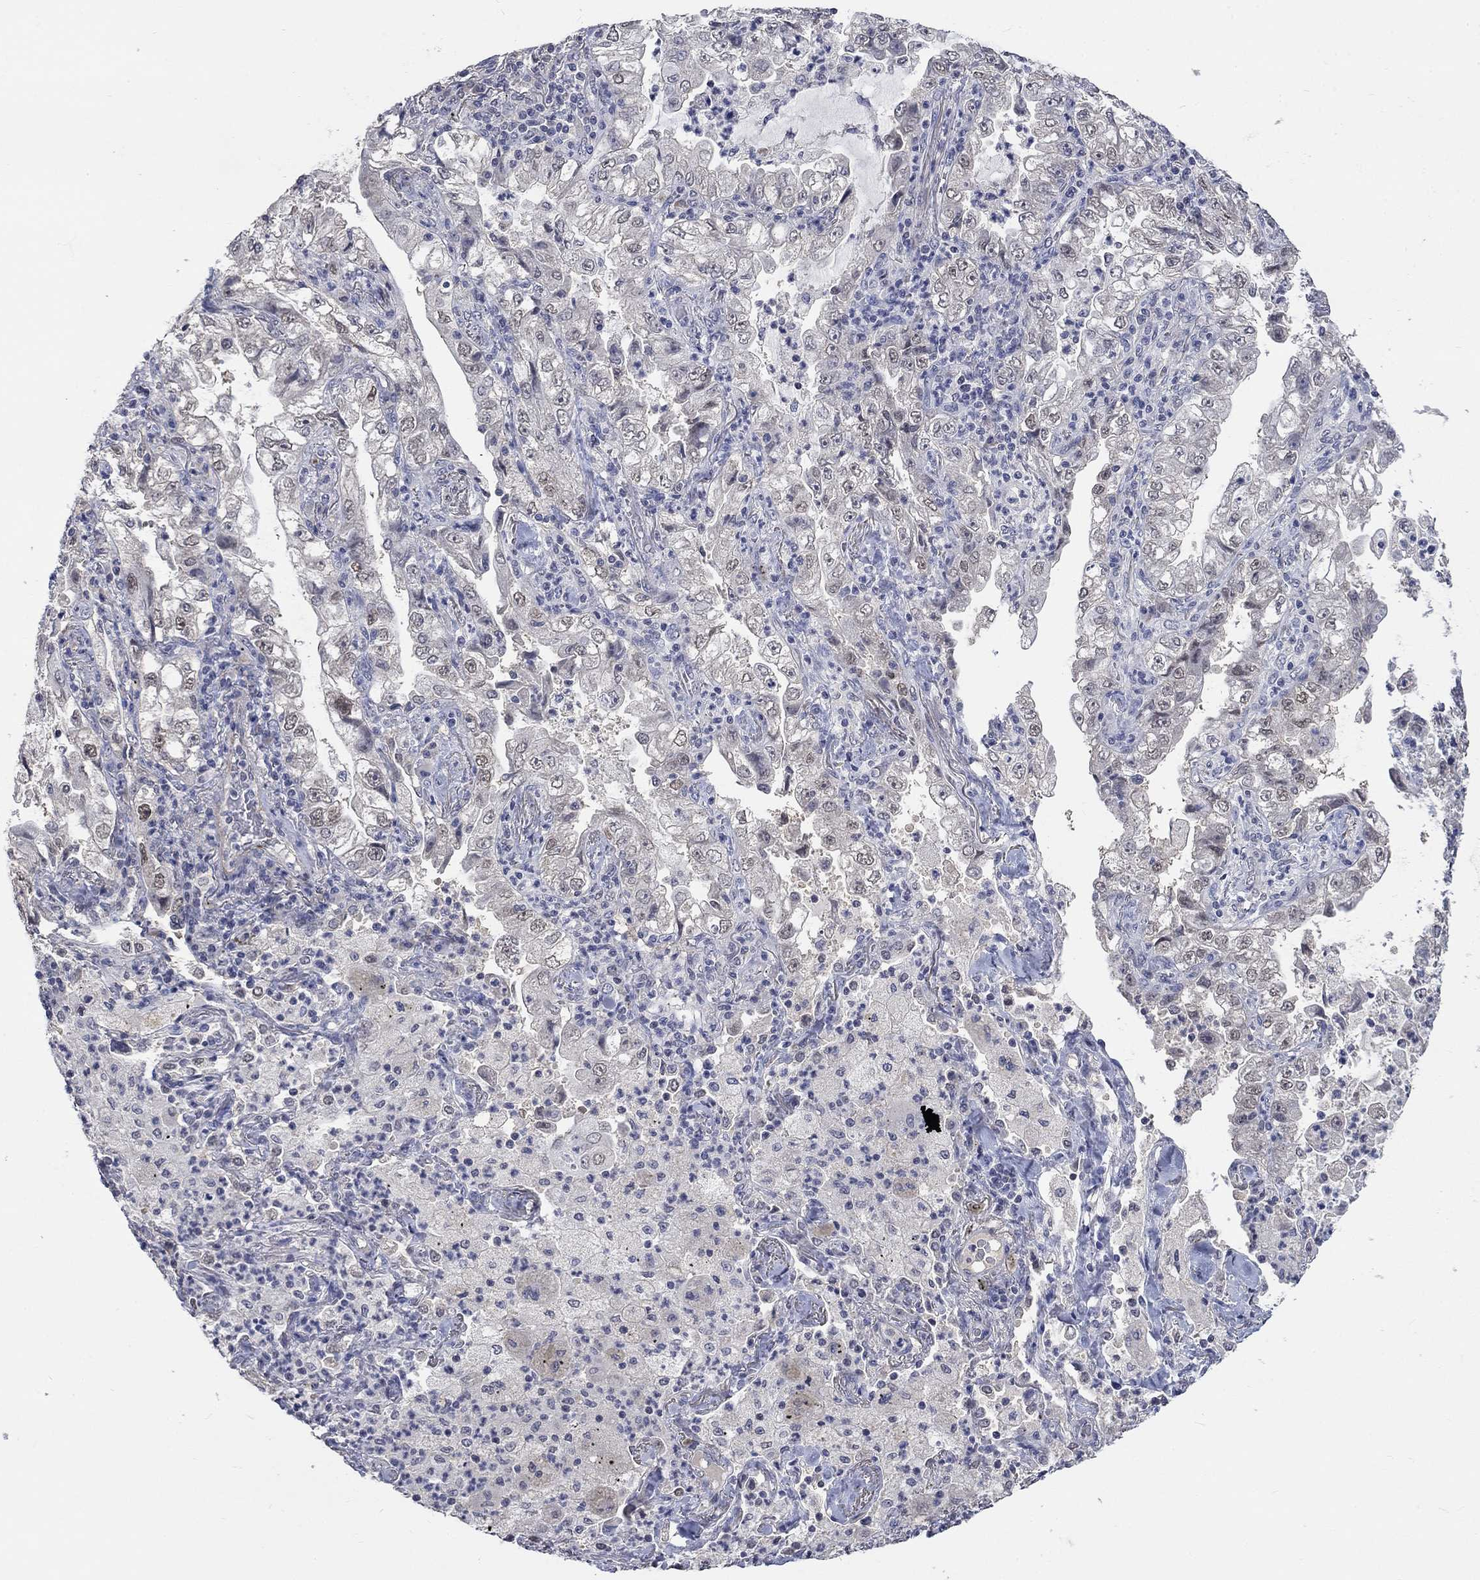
{"staining": {"intensity": "negative", "quantity": "none", "location": "none"}, "tissue": "lung cancer", "cell_type": "Tumor cells", "image_type": "cancer", "snomed": [{"axis": "morphology", "description": "Adenocarcinoma, NOS"}, {"axis": "topography", "description": "Lung"}], "caption": "Tumor cells are negative for brown protein staining in lung cancer.", "gene": "ZBTB18", "patient": {"sex": "female", "age": 73}}